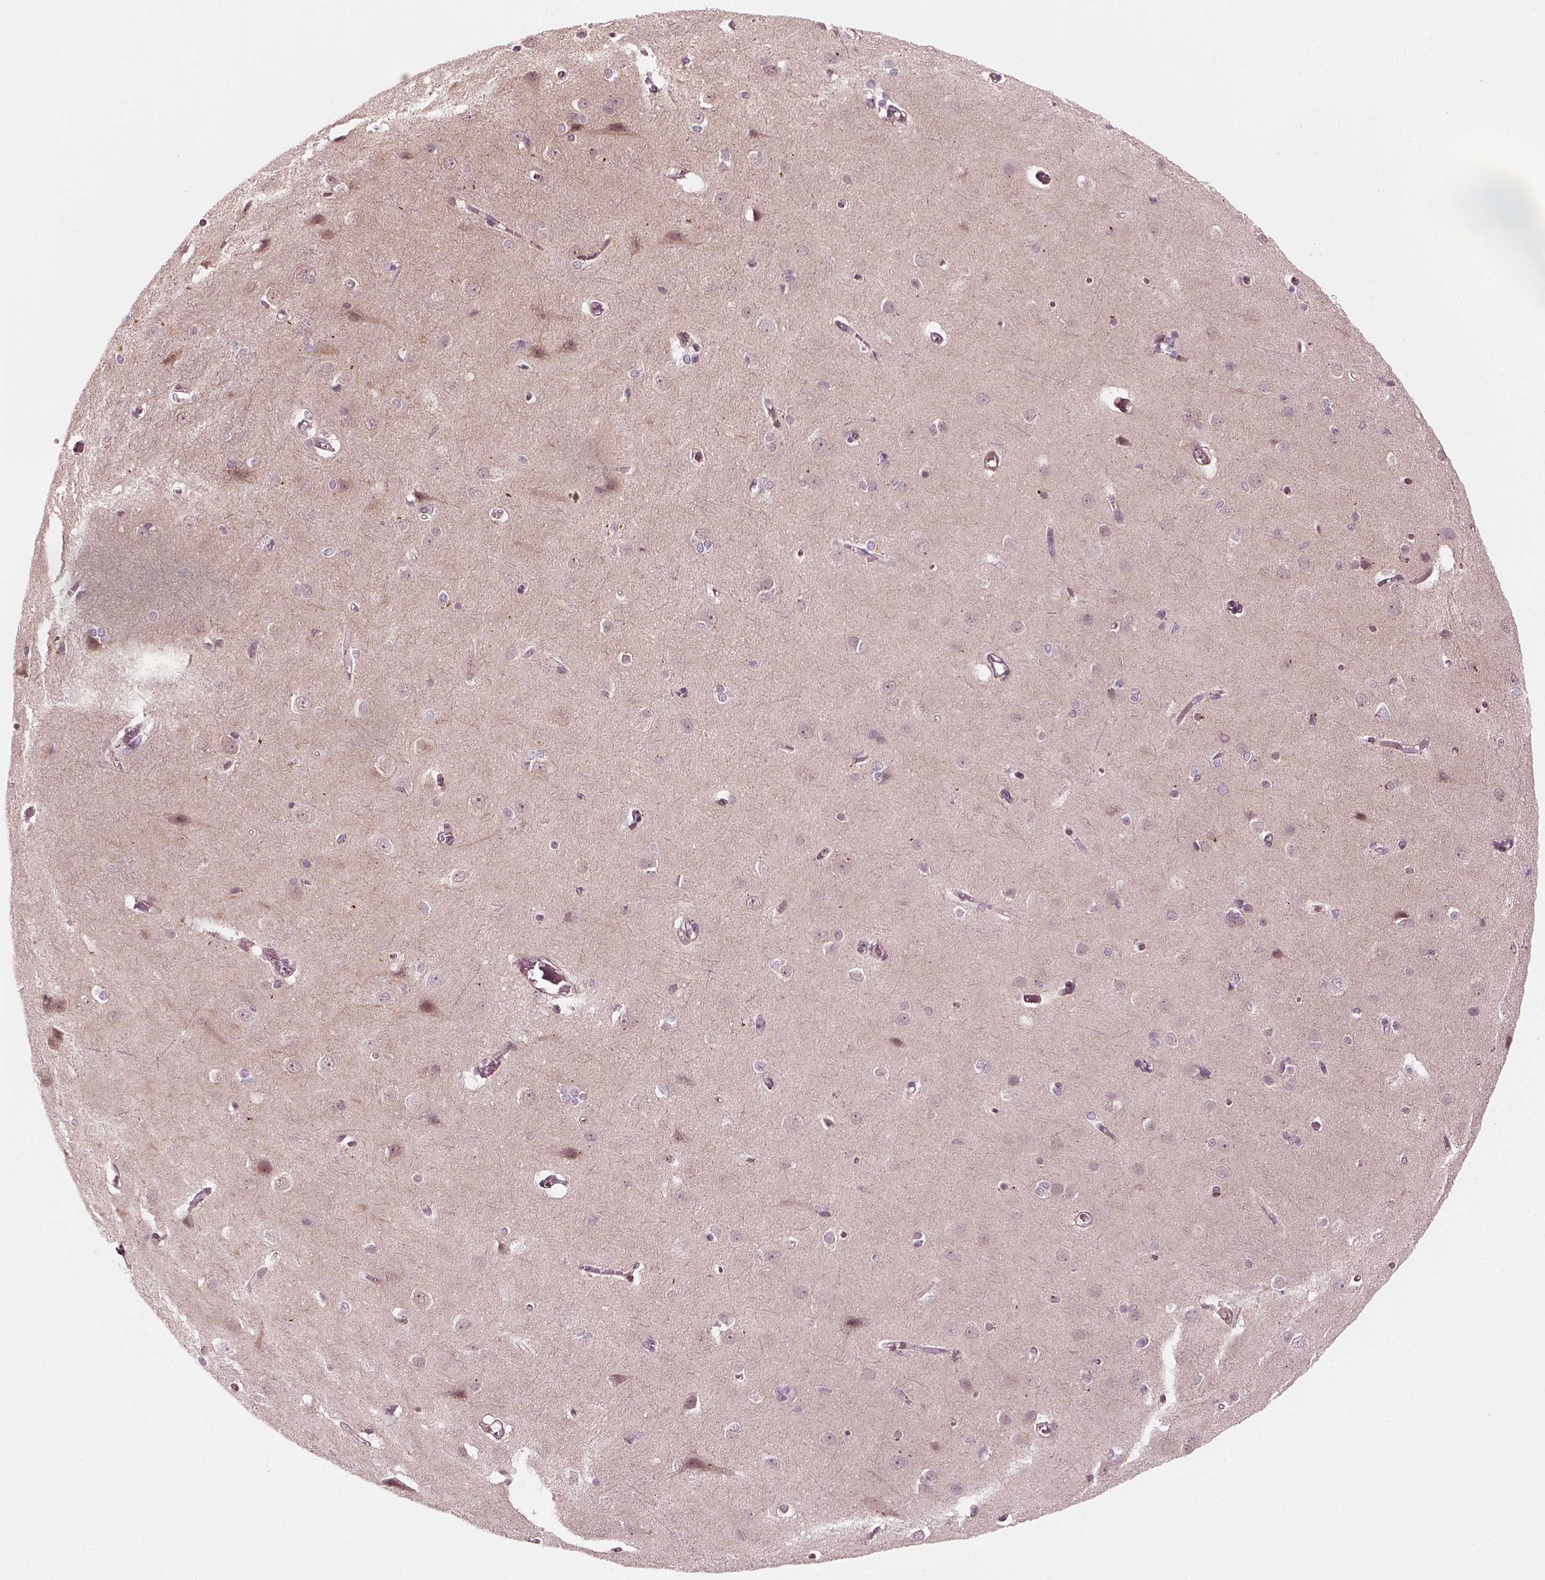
{"staining": {"intensity": "negative", "quantity": "none", "location": "none"}, "tissue": "cerebral cortex", "cell_type": "Endothelial cells", "image_type": "normal", "snomed": [{"axis": "morphology", "description": "Normal tissue, NOS"}, {"axis": "topography", "description": "Cerebral cortex"}], "caption": "This is an immunohistochemistry (IHC) micrograph of unremarkable human cerebral cortex. There is no positivity in endothelial cells.", "gene": "MLIP", "patient": {"sex": "male", "age": 37}}